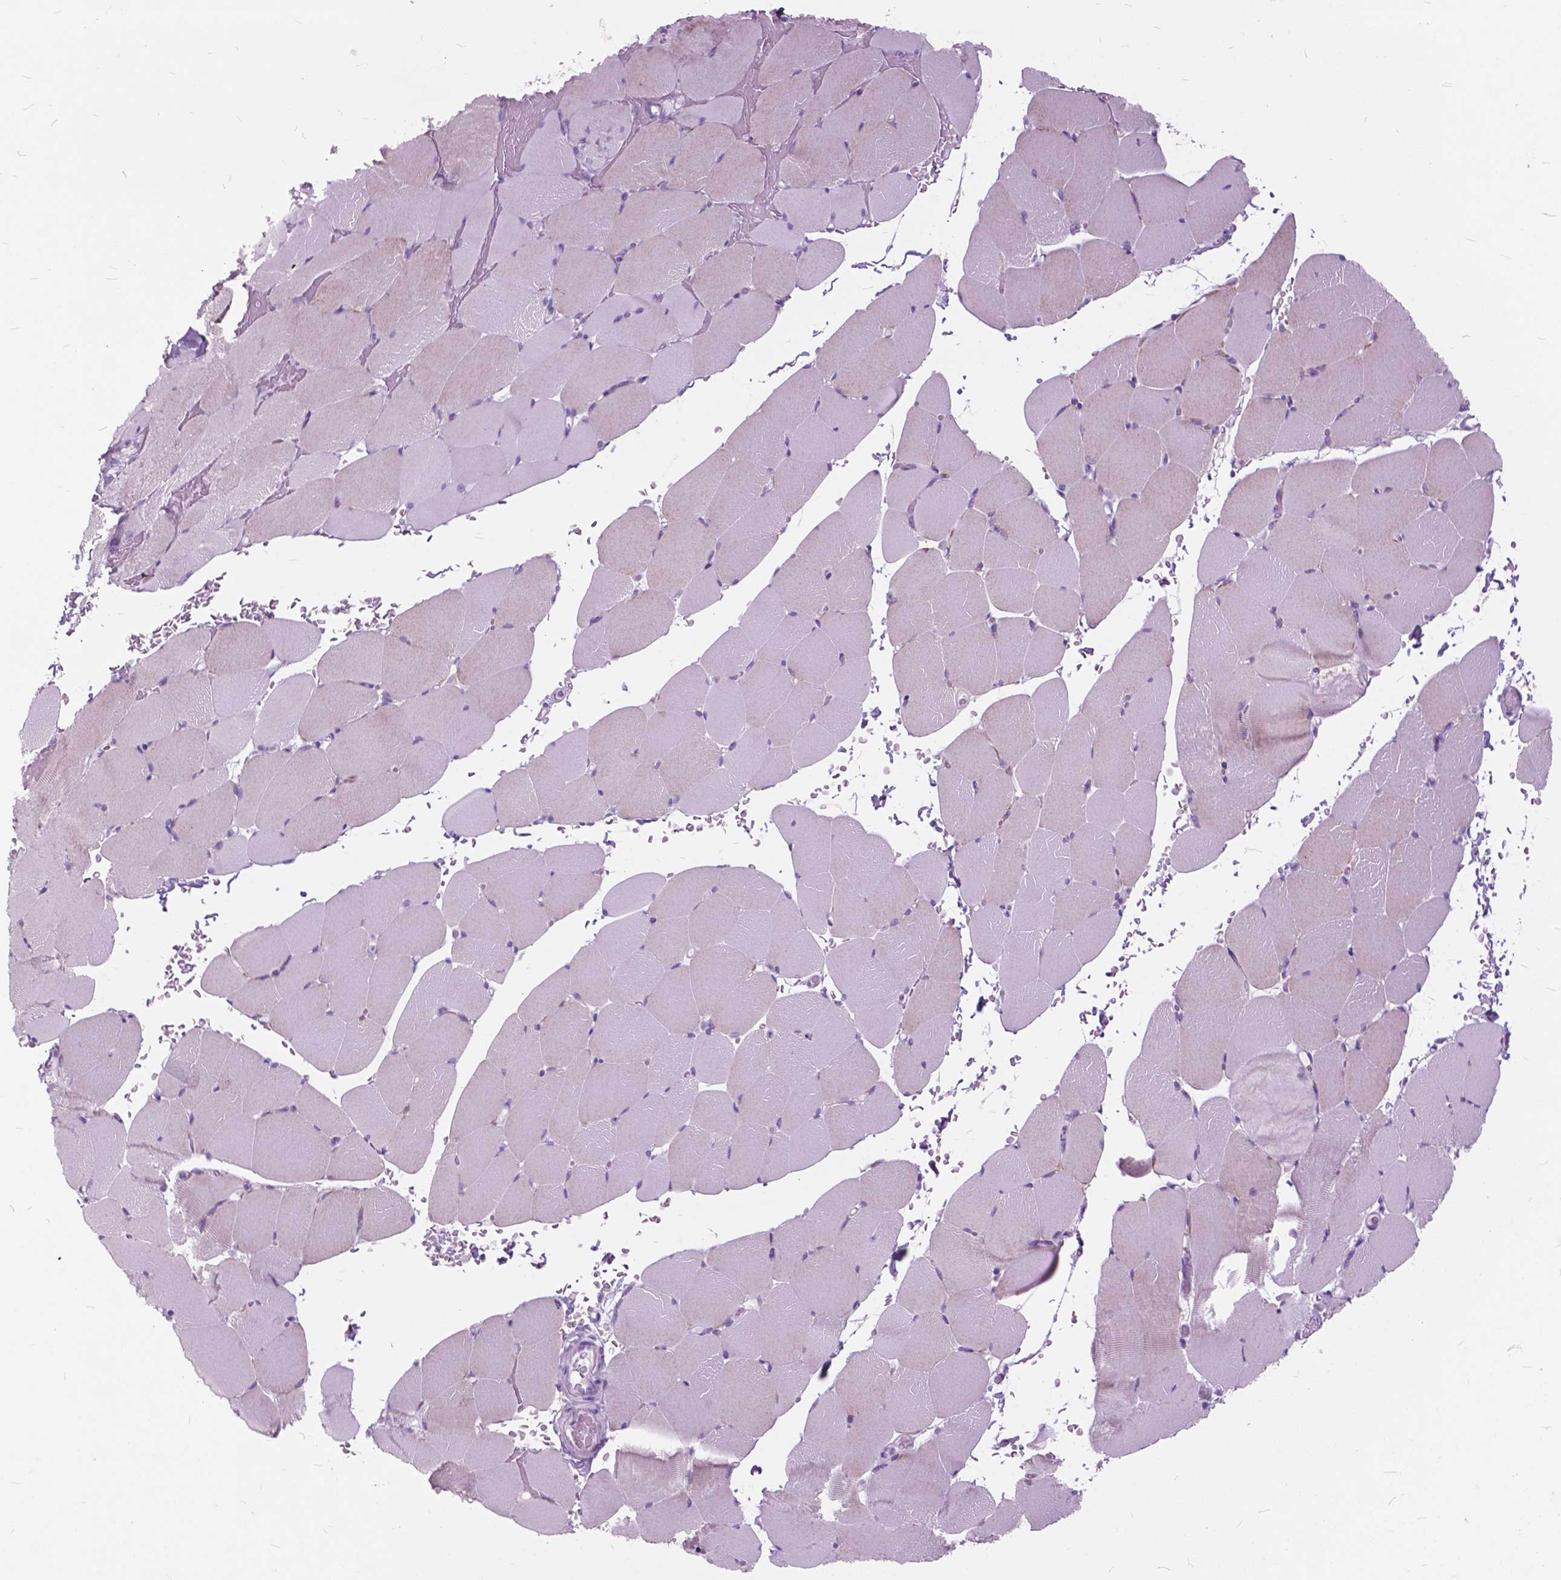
{"staining": {"intensity": "weak", "quantity": "<25%", "location": "cytoplasmic/membranous"}, "tissue": "skeletal muscle", "cell_type": "Myocytes", "image_type": "normal", "snomed": [{"axis": "morphology", "description": "Normal tissue, NOS"}, {"axis": "topography", "description": "Skeletal muscle"}], "caption": "An immunohistochemistry histopathology image of normal skeletal muscle is shown. There is no staining in myocytes of skeletal muscle.", "gene": "GDF9", "patient": {"sex": "female", "age": 37}}